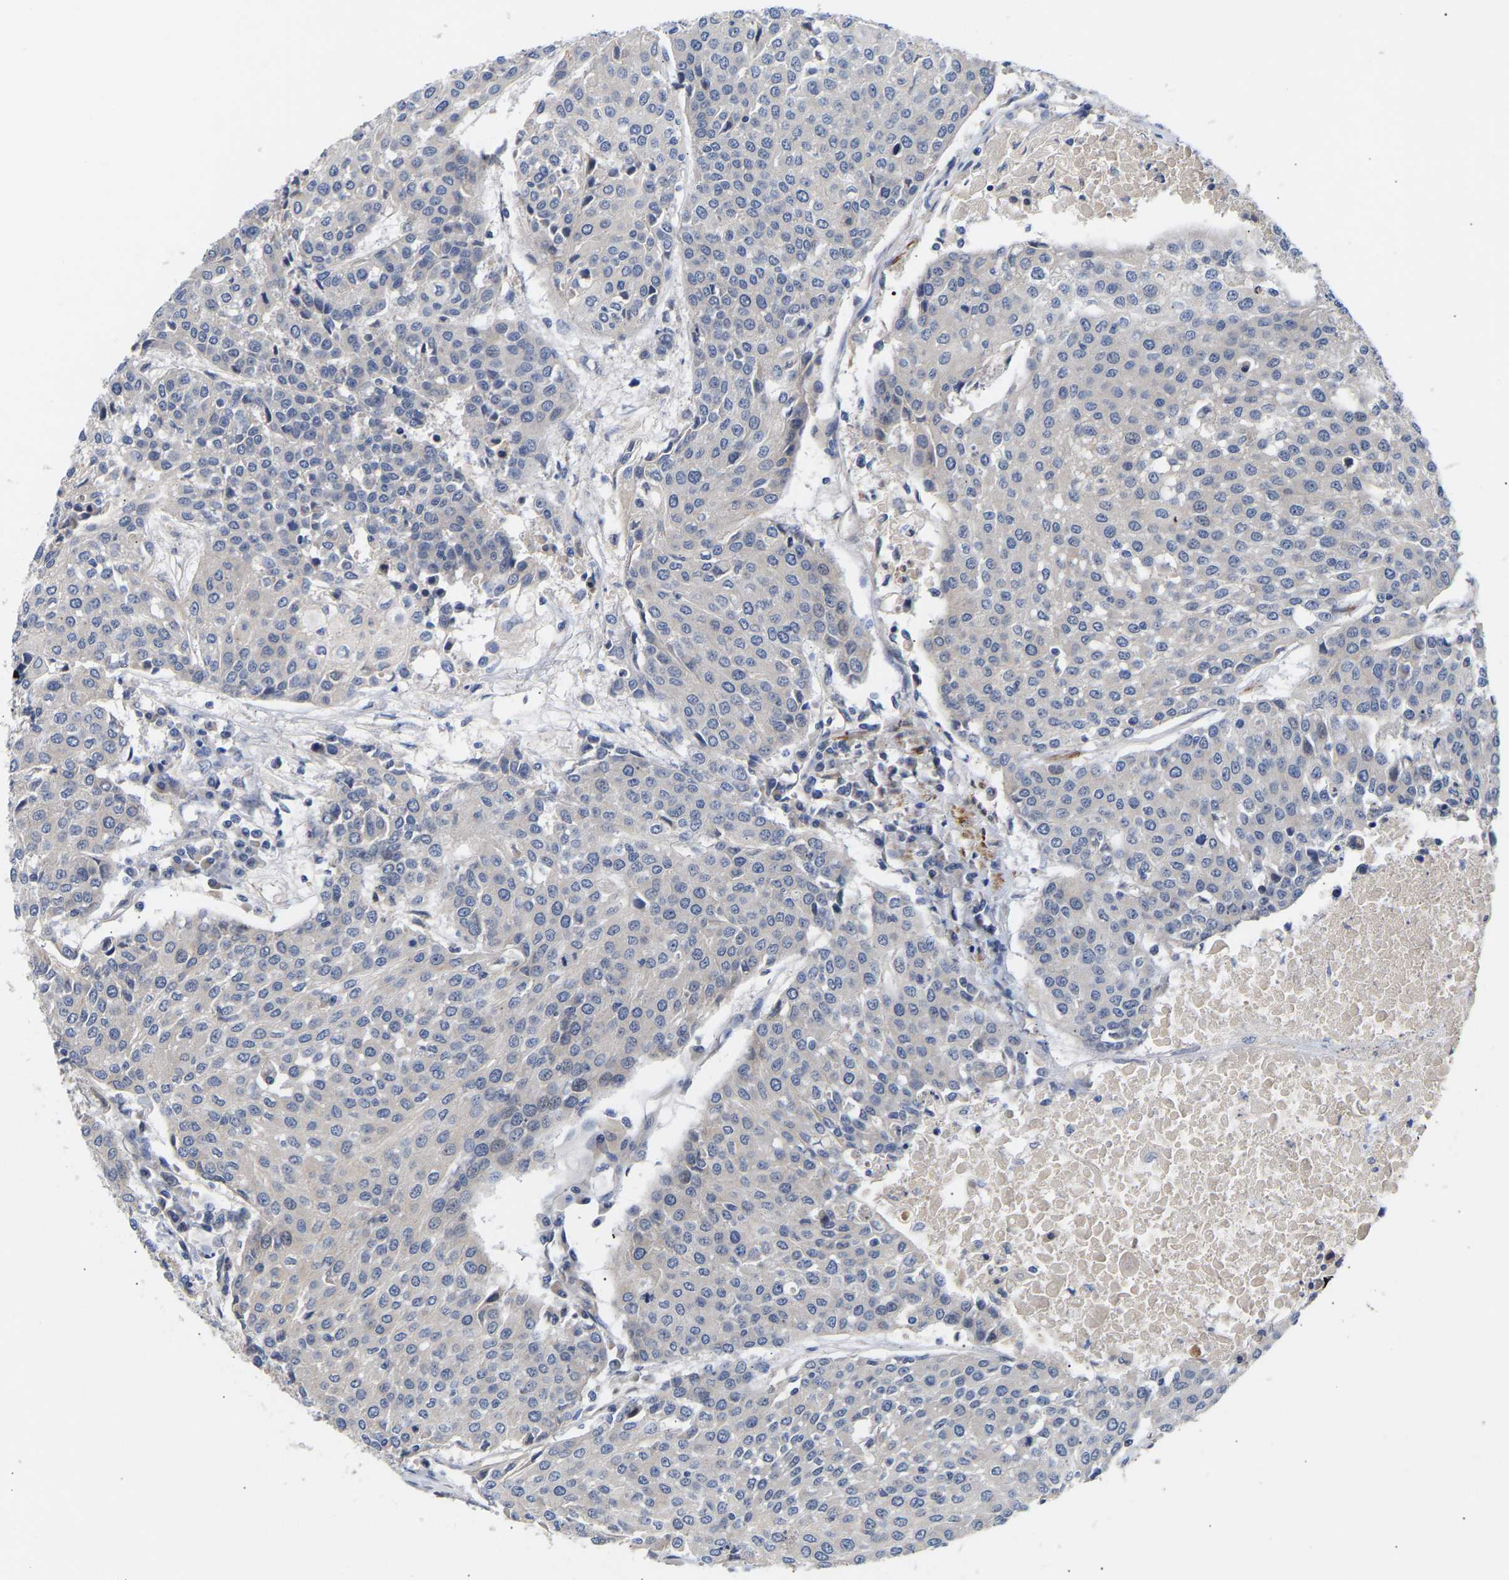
{"staining": {"intensity": "negative", "quantity": "none", "location": "none"}, "tissue": "urothelial cancer", "cell_type": "Tumor cells", "image_type": "cancer", "snomed": [{"axis": "morphology", "description": "Urothelial carcinoma, High grade"}, {"axis": "topography", "description": "Urinary bladder"}], "caption": "High power microscopy micrograph of an immunohistochemistry image of urothelial carcinoma (high-grade), revealing no significant staining in tumor cells.", "gene": "KASH5", "patient": {"sex": "female", "age": 85}}